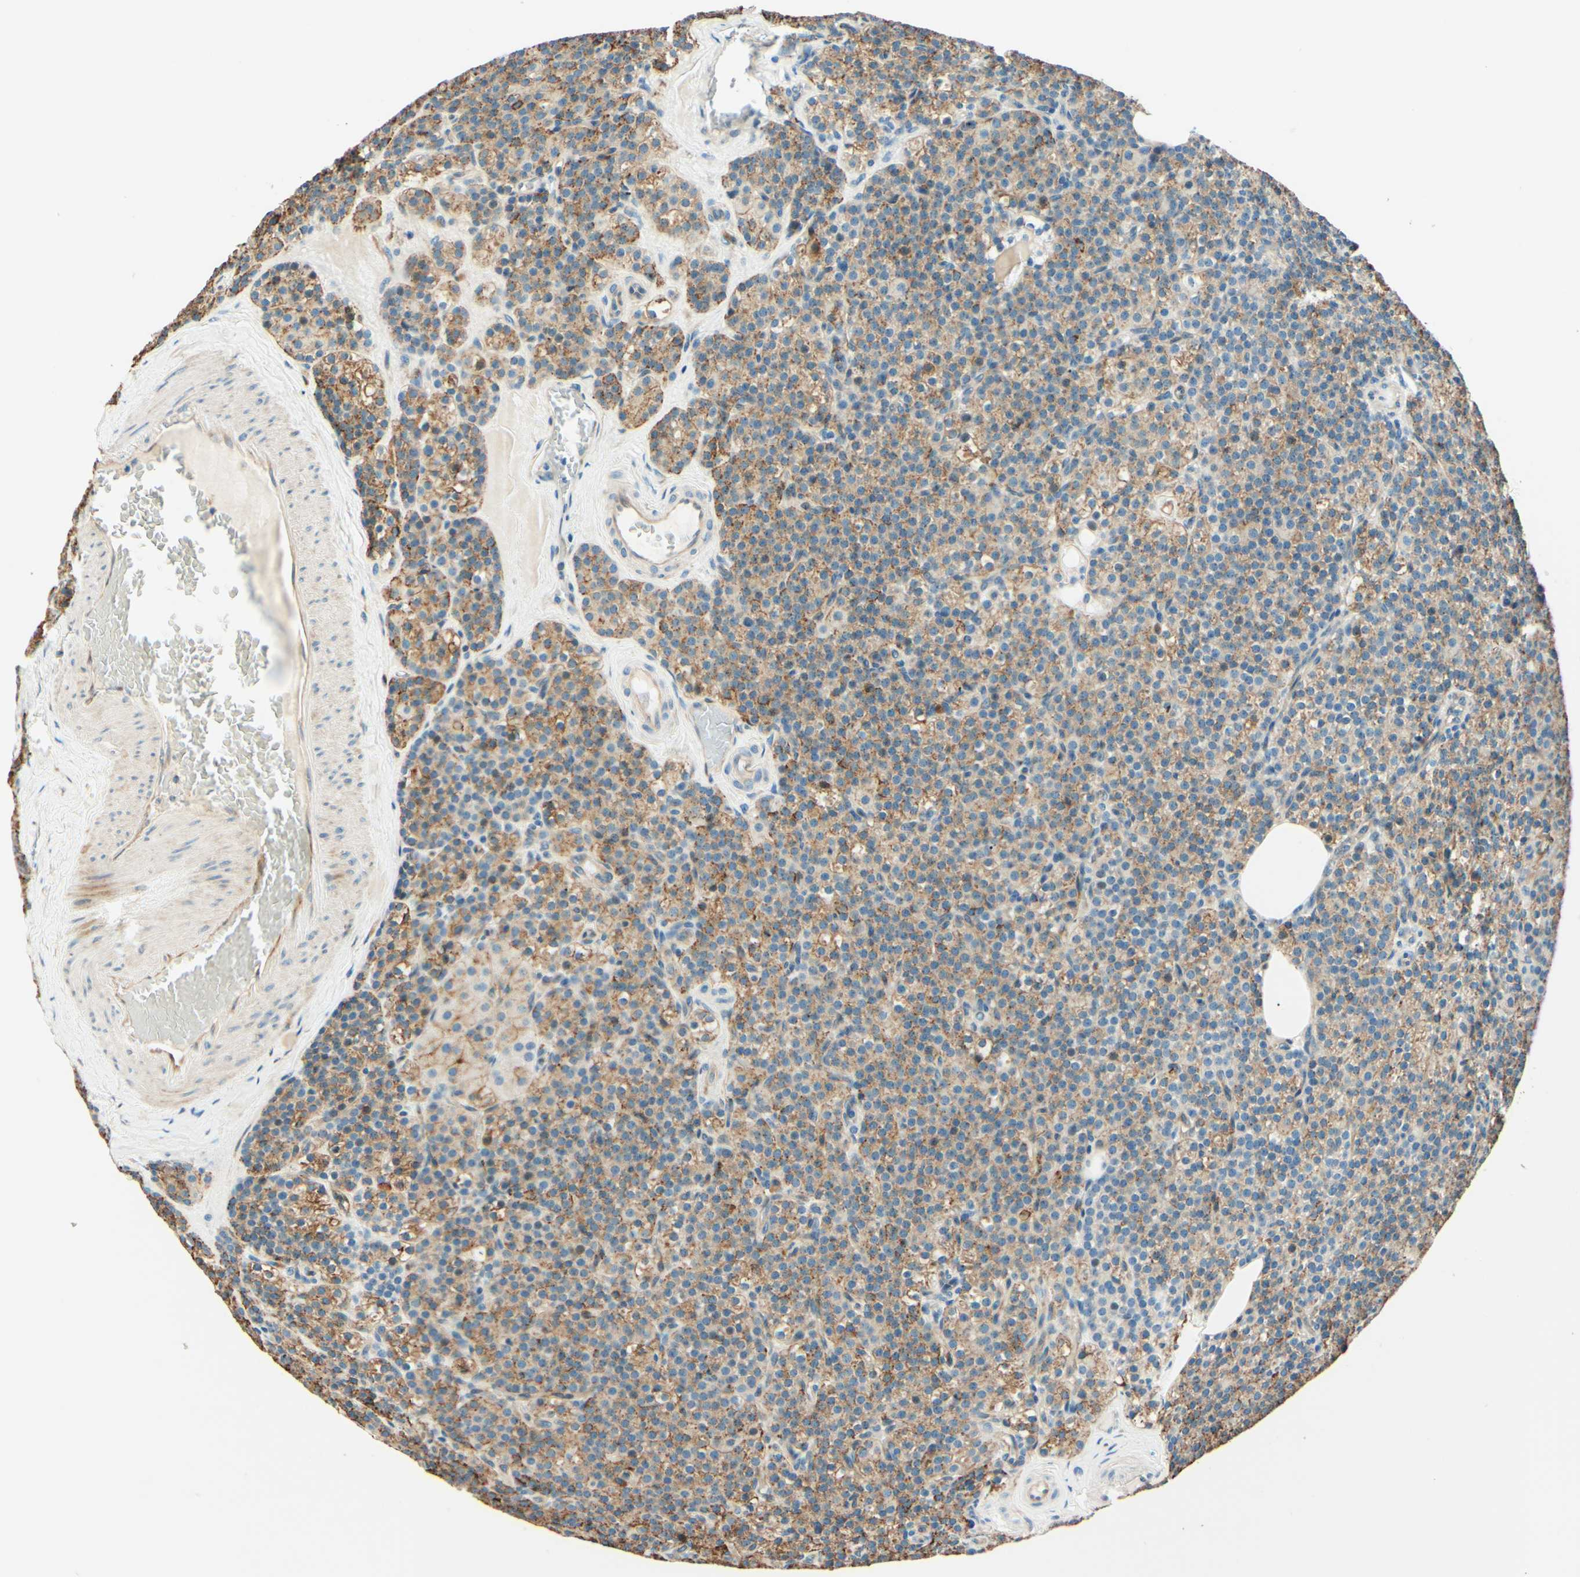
{"staining": {"intensity": "moderate", "quantity": "25%-75%", "location": "cytoplasmic/membranous"}, "tissue": "parathyroid gland", "cell_type": "Glandular cells", "image_type": "normal", "snomed": [{"axis": "morphology", "description": "Normal tissue, NOS"}, {"axis": "topography", "description": "Parathyroid gland"}], "caption": "About 25%-75% of glandular cells in benign parathyroid gland show moderate cytoplasmic/membranous protein expression as visualized by brown immunohistochemical staining.", "gene": "TAOK2", "patient": {"sex": "female", "age": 57}}